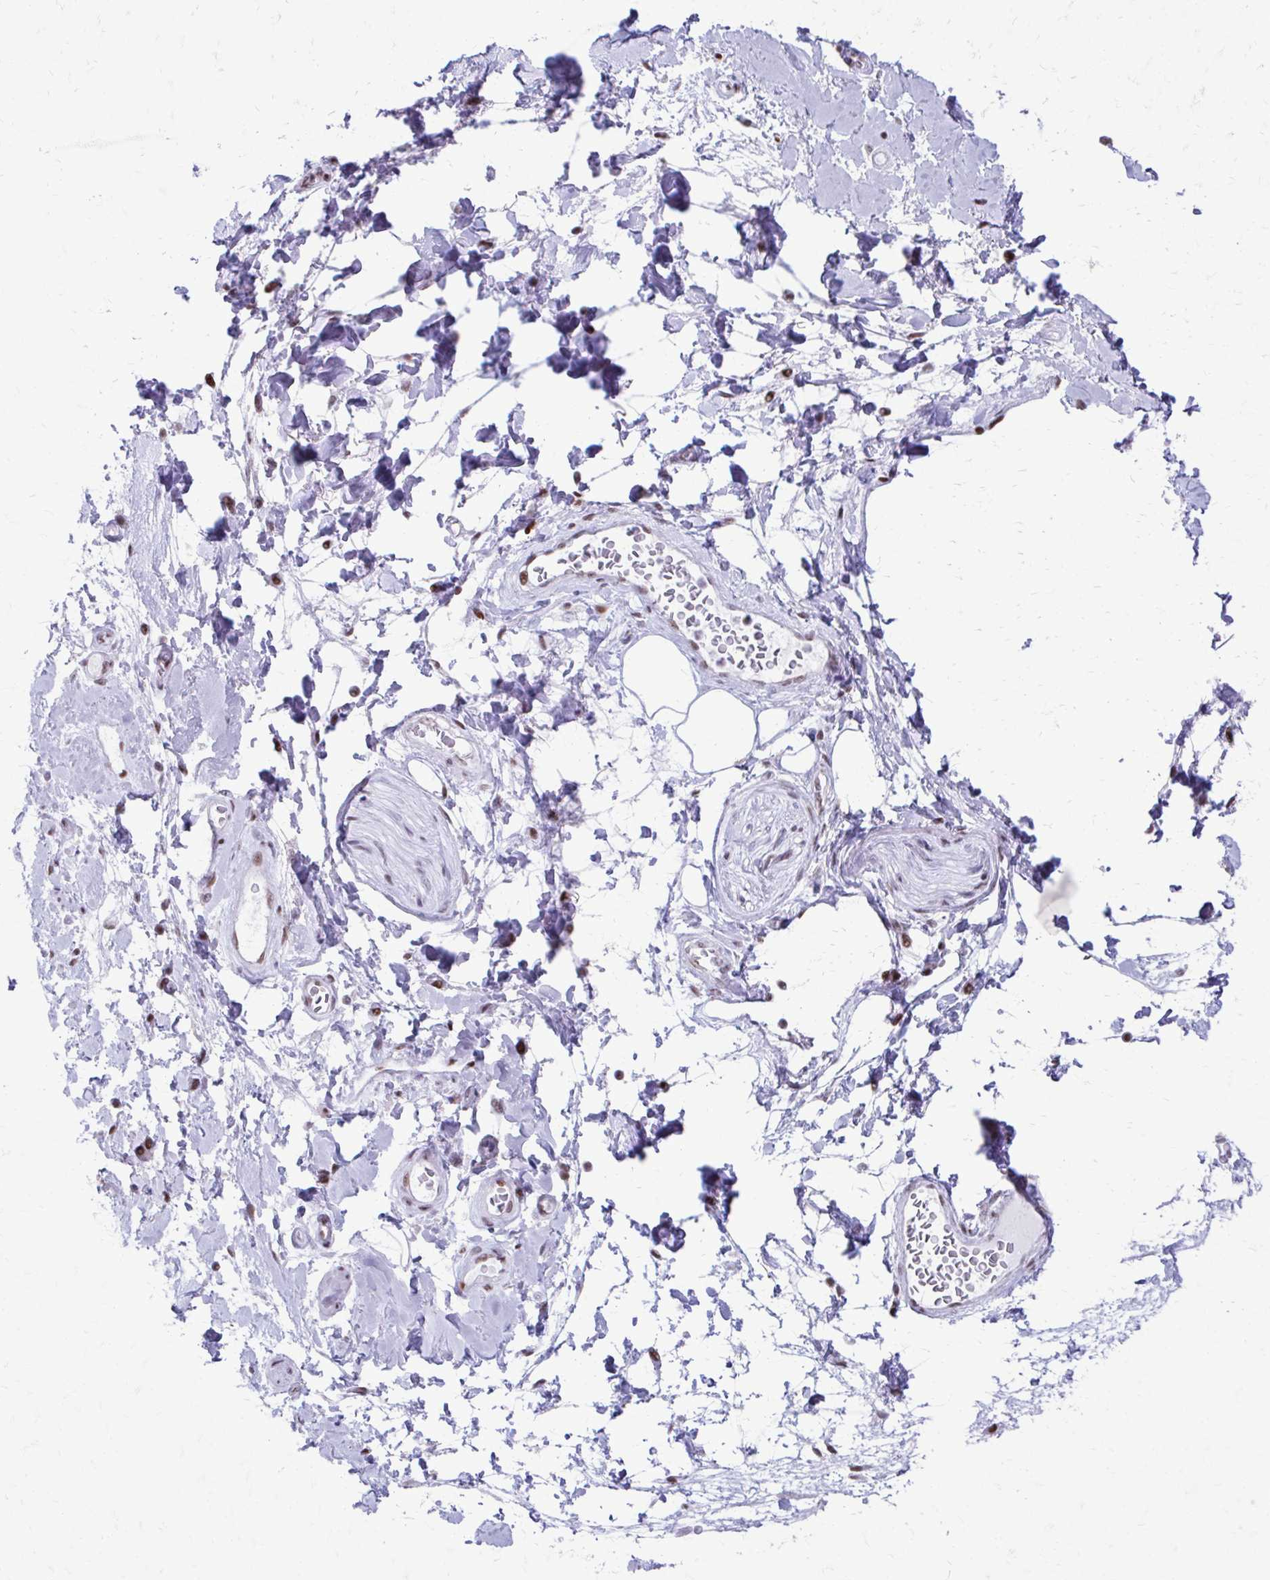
{"staining": {"intensity": "negative", "quantity": "none", "location": "none"}, "tissue": "adipose tissue", "cell_type": "Adipocytes", "image_type": "normal", "snomed": [{"axis": "morphology", "description": "Normal tissue, NOS"}, {"axis": "topography", "description": "Urinary bladder"}, {"axis": "topography", "description": "Peripheral nerve tissue"}], "caption": "This is an immunohistochemistry (IHC) histopathology image of normal adipose tissue. There is no positivity in adipocytes.", "gene": "SS18", "patient": {"sex": "female", "age": 60}}